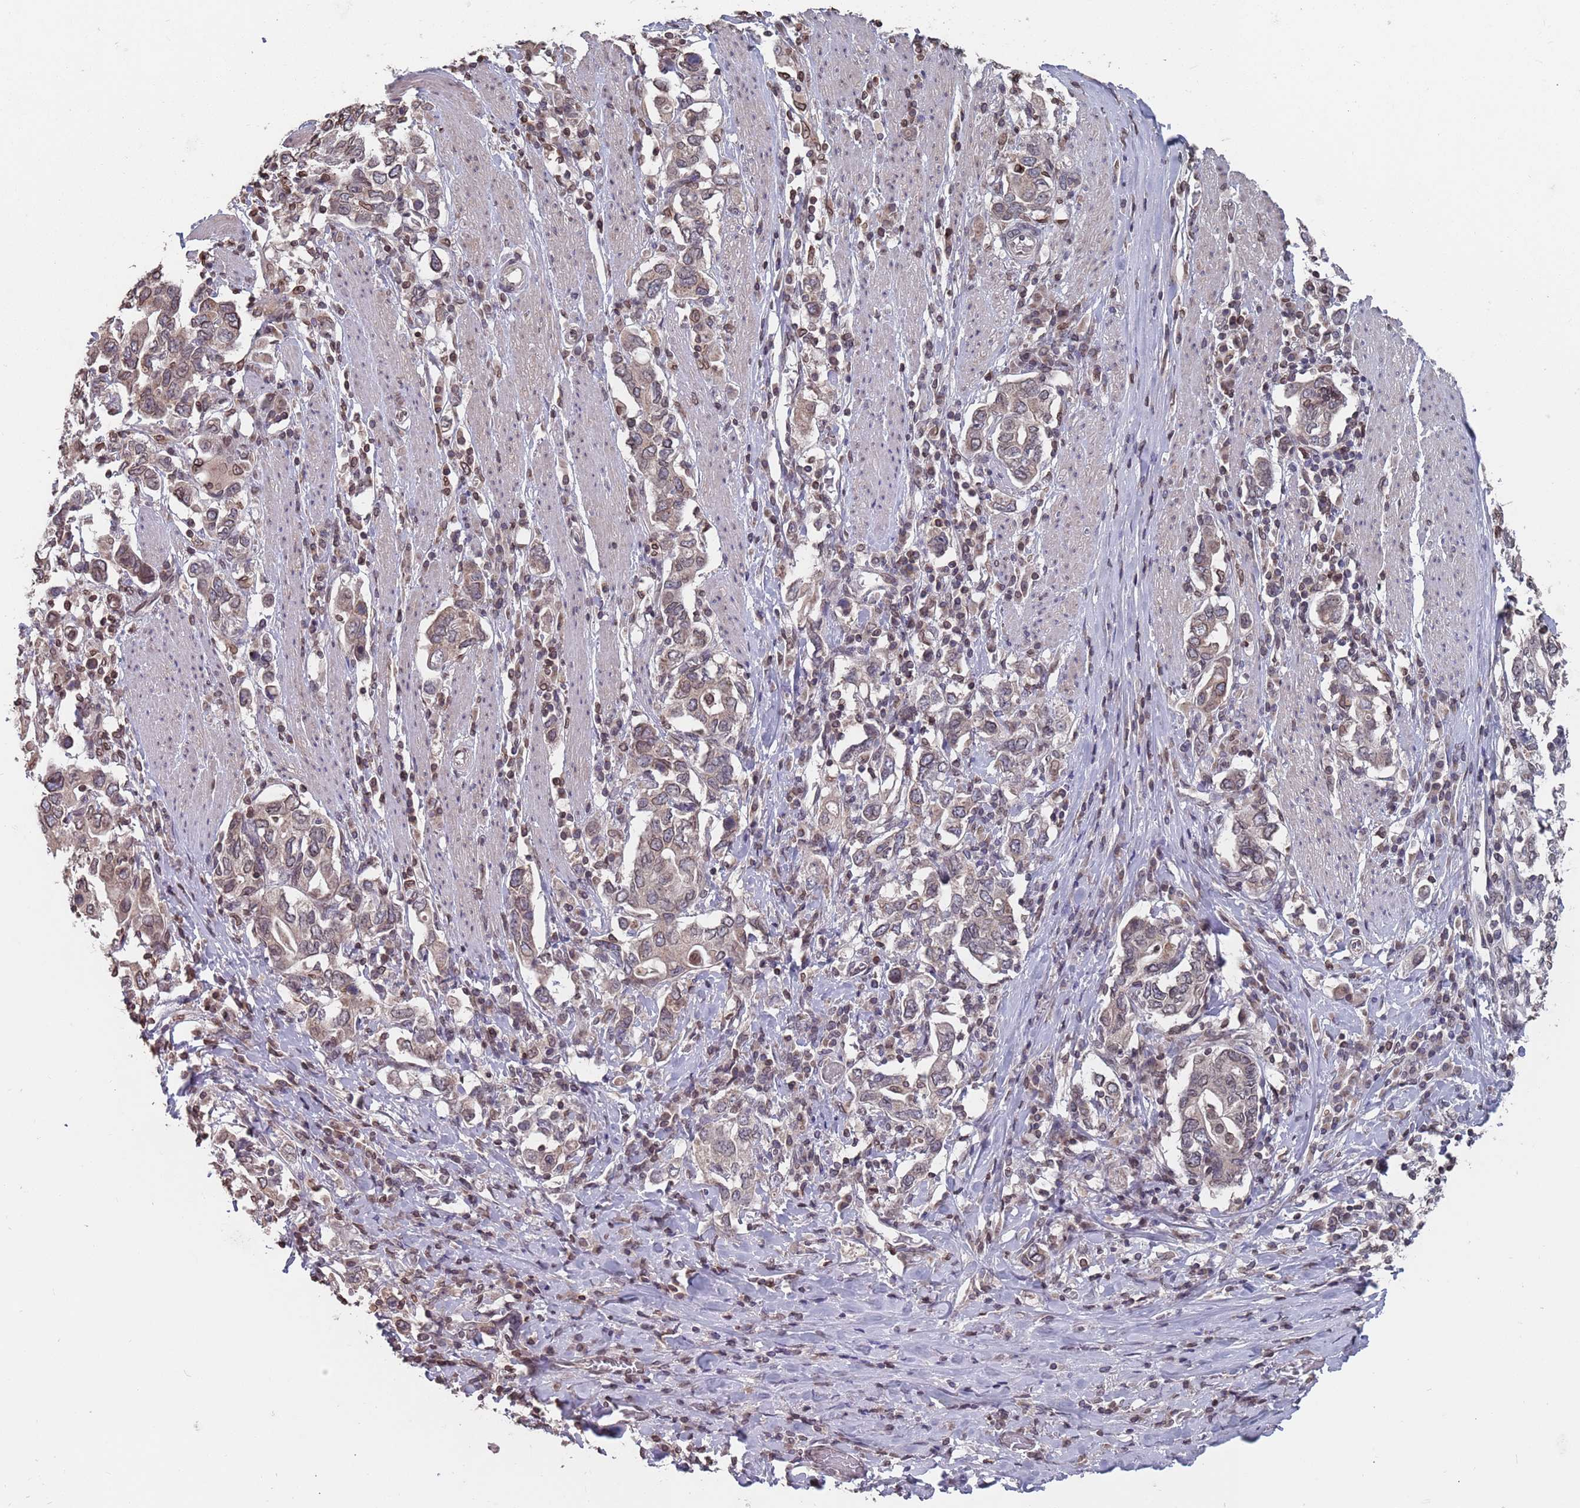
{"staining": {"intensity": "weak", "quantity": "25%-75%", "location": "cytoplasmic/membranous,nuclear"}, "tissue": "stomach cancer", "cell_type": "Tumor cells", "image_type": "cancer", "snomed": [{"axis": "morphology", "description": "Adenocarcinoma, NOS"}, {"axis": "topography", "description": "Stomach, upper"}, {"axis": "topography", "description": "Stomach"}], "caption": "A brown stain labels weak cytoplasmic/membranous and nuclear expression of a protein in human stomach cancer tumor cells.", "gene": "SDHAF3", "patient": {"sex": "male", "age": 62}}